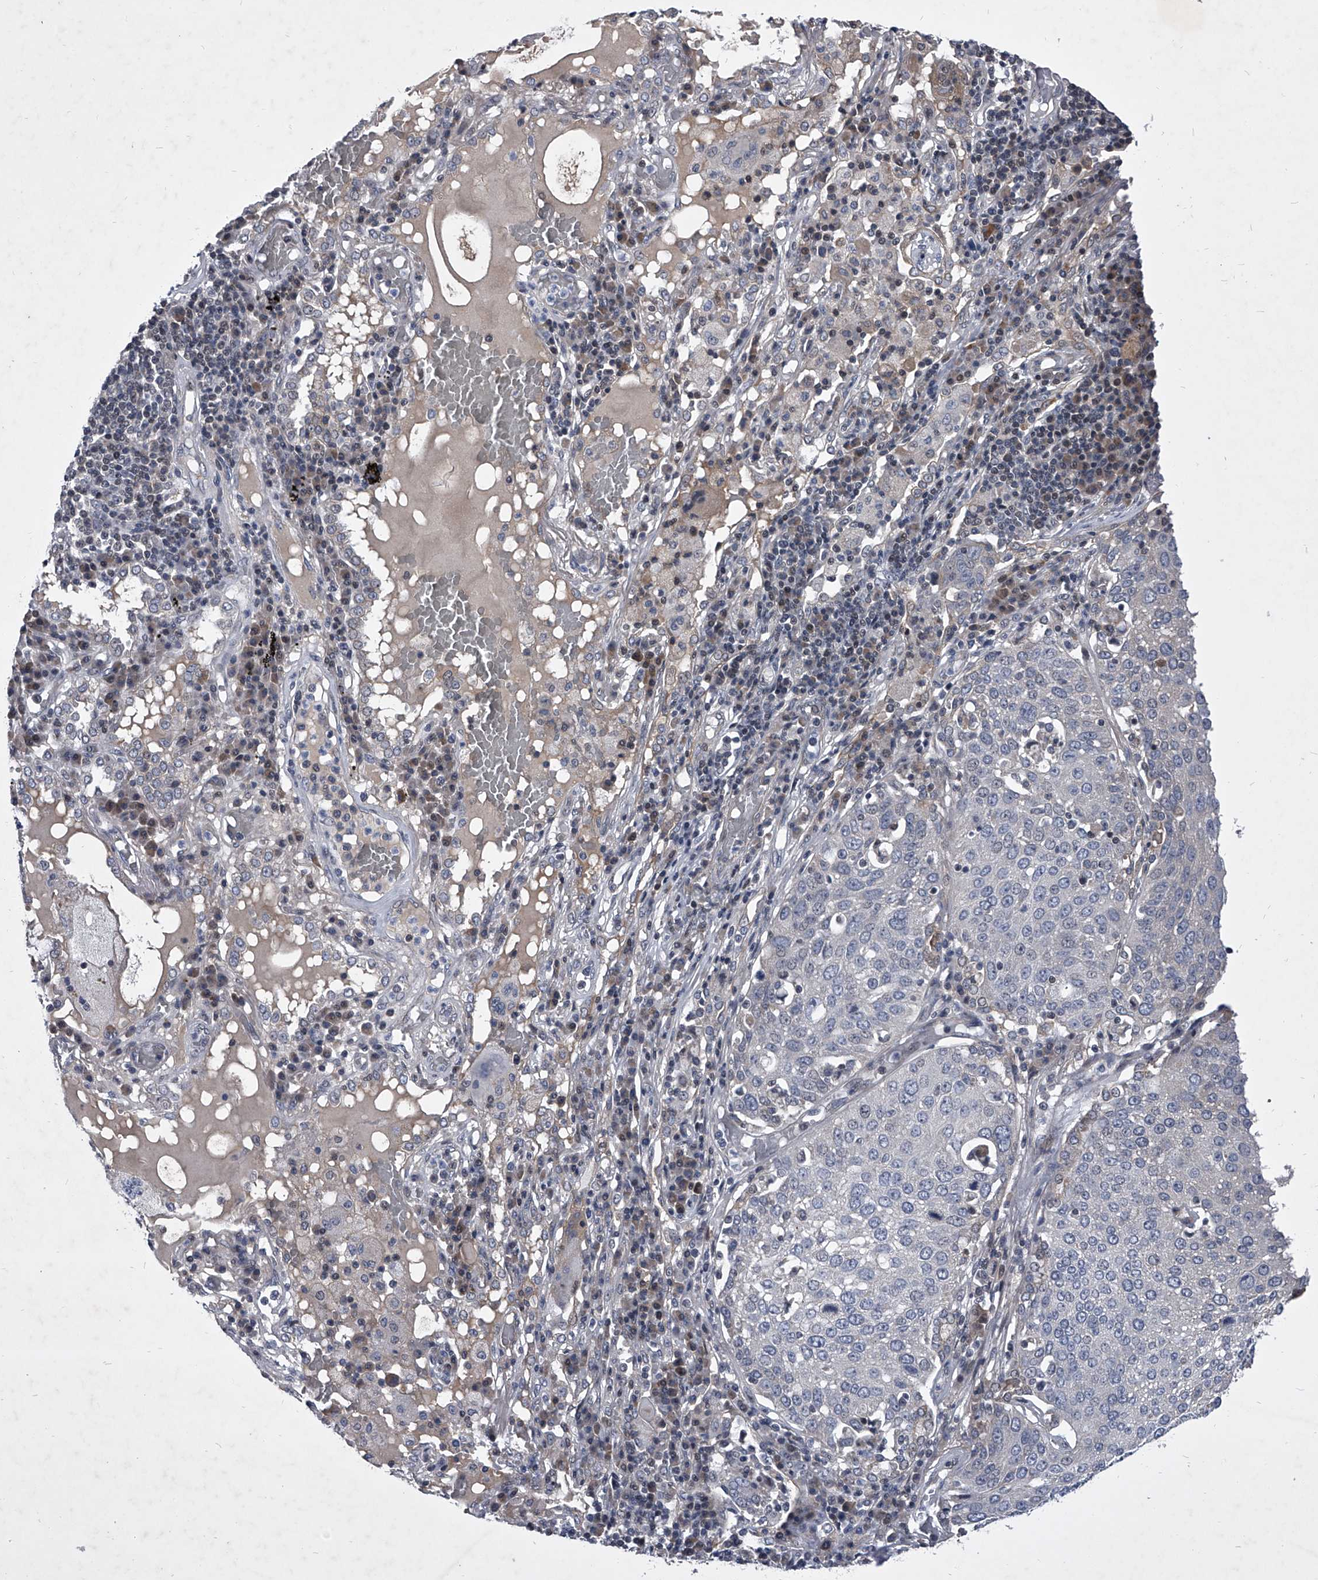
{"staining": {"intensity": "negative", "quantity": "none", "location": "none"}, "tissue": "lung cancer", "cell_type": "Tumor cells", "image_type": "cancer", "snomed": [{"axis": "morphology", "description": "Squamous cell carcinoma, NOS"}, {"axis": "topography", "description": "Lung"}], "caption": "DAB immunohistochemical staining of human squamous cell carcinoma (lung) exhibits no significant staining in tumor cells. The staining is performed using DAB brown chromogen with nuclei counter-stained in using hematoxylin.", "gene": "ZNF76", "patient": {"sex": "male", "age": 65}}